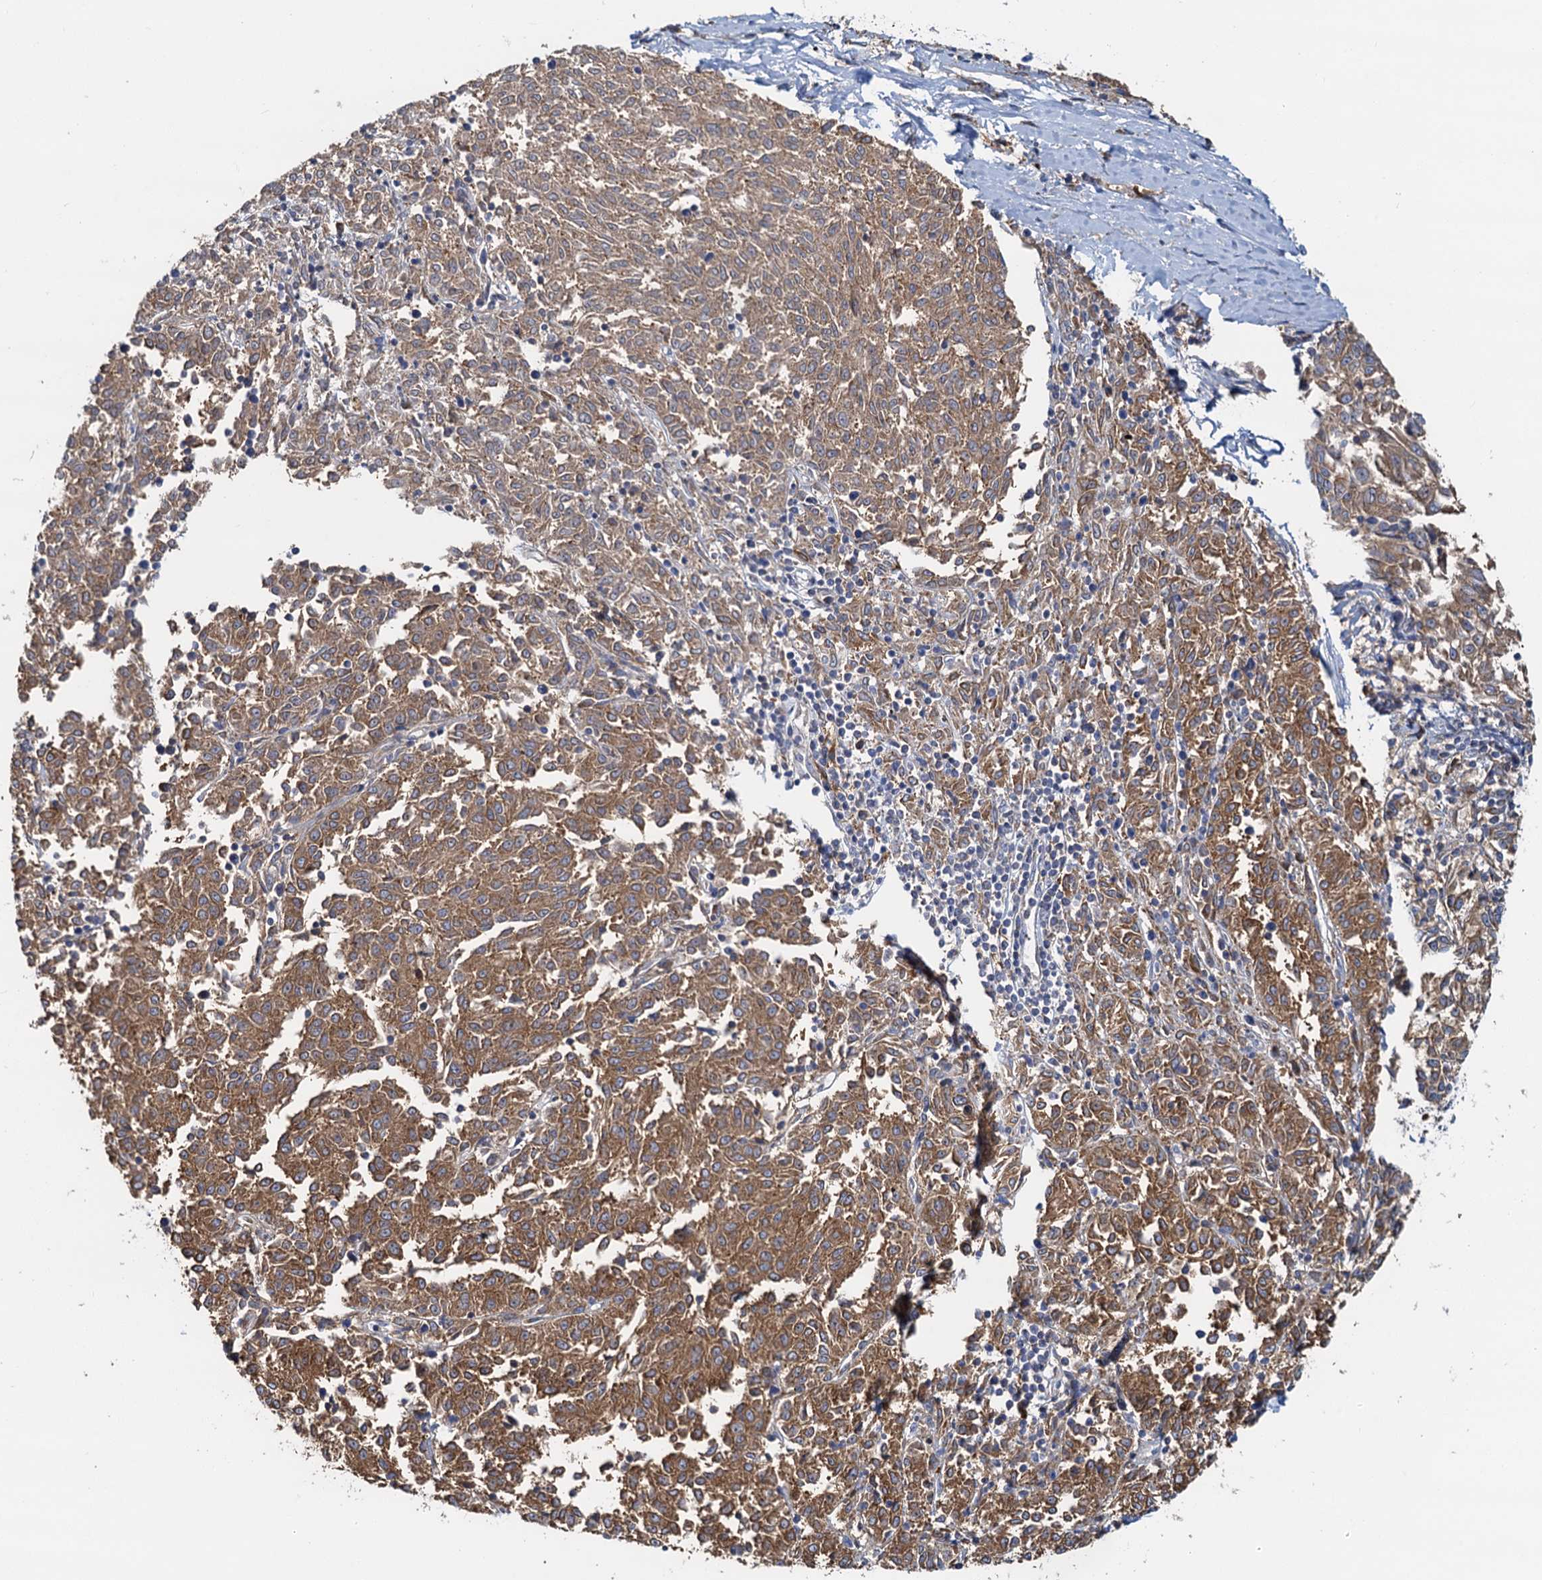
{"staining": {"intensity": "moderate", "quantity": ">75%", "location": "cytoplasmic/membranous"}, "tissue": "melanoma", "cell_type": "Tumor cells", "image_type": "cancer", "snomed": [{"axis": "morphology", "description": "Malignant melanoma, NOS"}, {"axis": "topography", "description": "Skin"}], "caption": "Brown immunohistochemical staining in human melanoma displays moderate cytoplasmic/membranous positivity in approximately >75% of tumor cells. (DAB = brown stain, brightfield microscopy at high magnification).", "gene": "LNX2", "patient": {"sex": "female", "age": 72}}